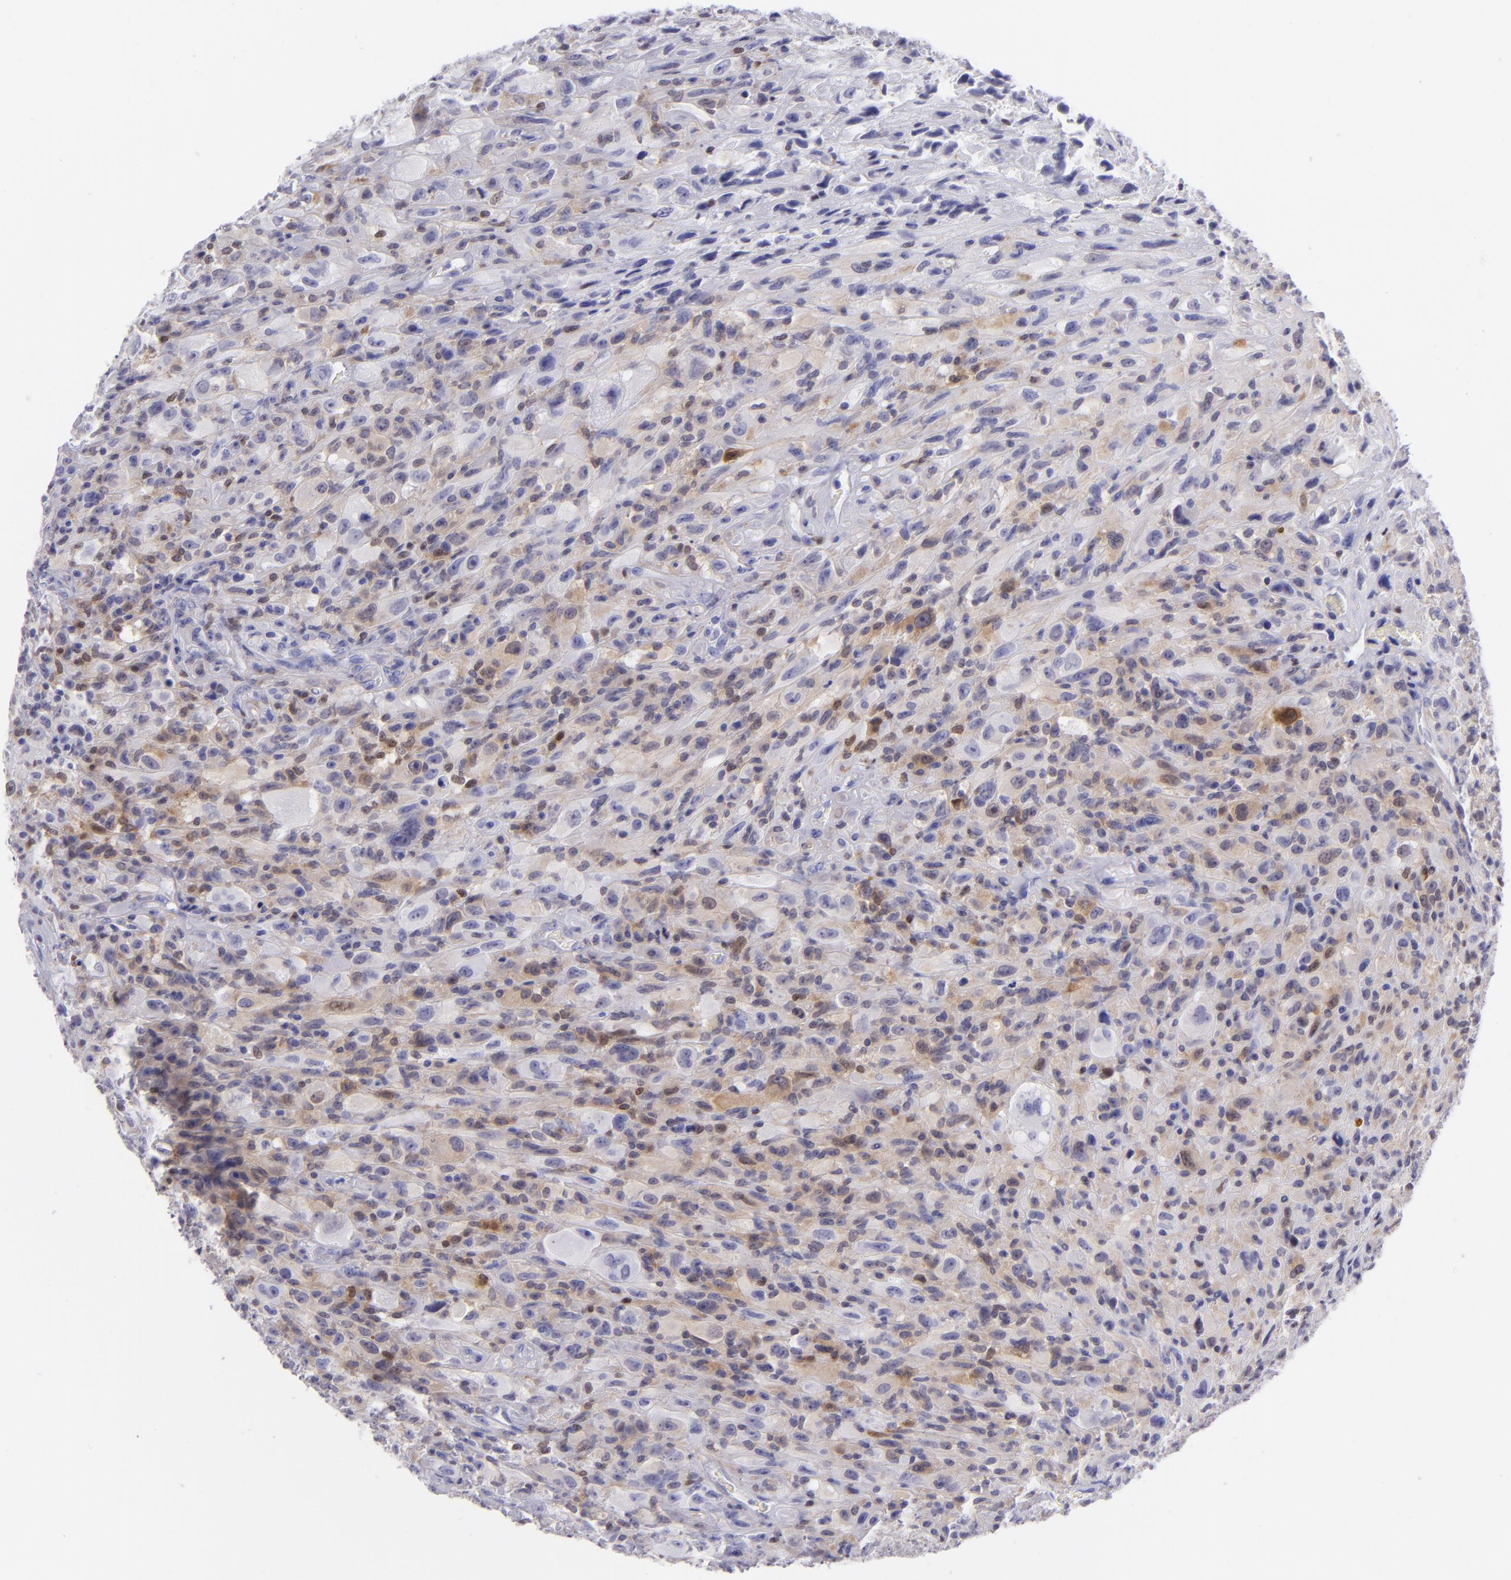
{"staining": {"intensity": "moderate", "quantity": "25%-75%", "location": "cytoplasmic/membranous,nuclear"}, "tissue": "glioma", "cell_type": "Tumor cells", "image_type": "cancer", "snomed": [{"axis": "morphology", "description": "Glioma, malignant, High grade"}, {"axis": "topography", "description": "Brain"}], "caption": "Approximately 25%-75% of tumor cells in glioma exhibit moderate cytoplasmic/membranous and nuclear protein positivity as visualized by brown immunohistochemical staining.", "gene": "MITF", "patient": {"sex": "male", "age": 48}}